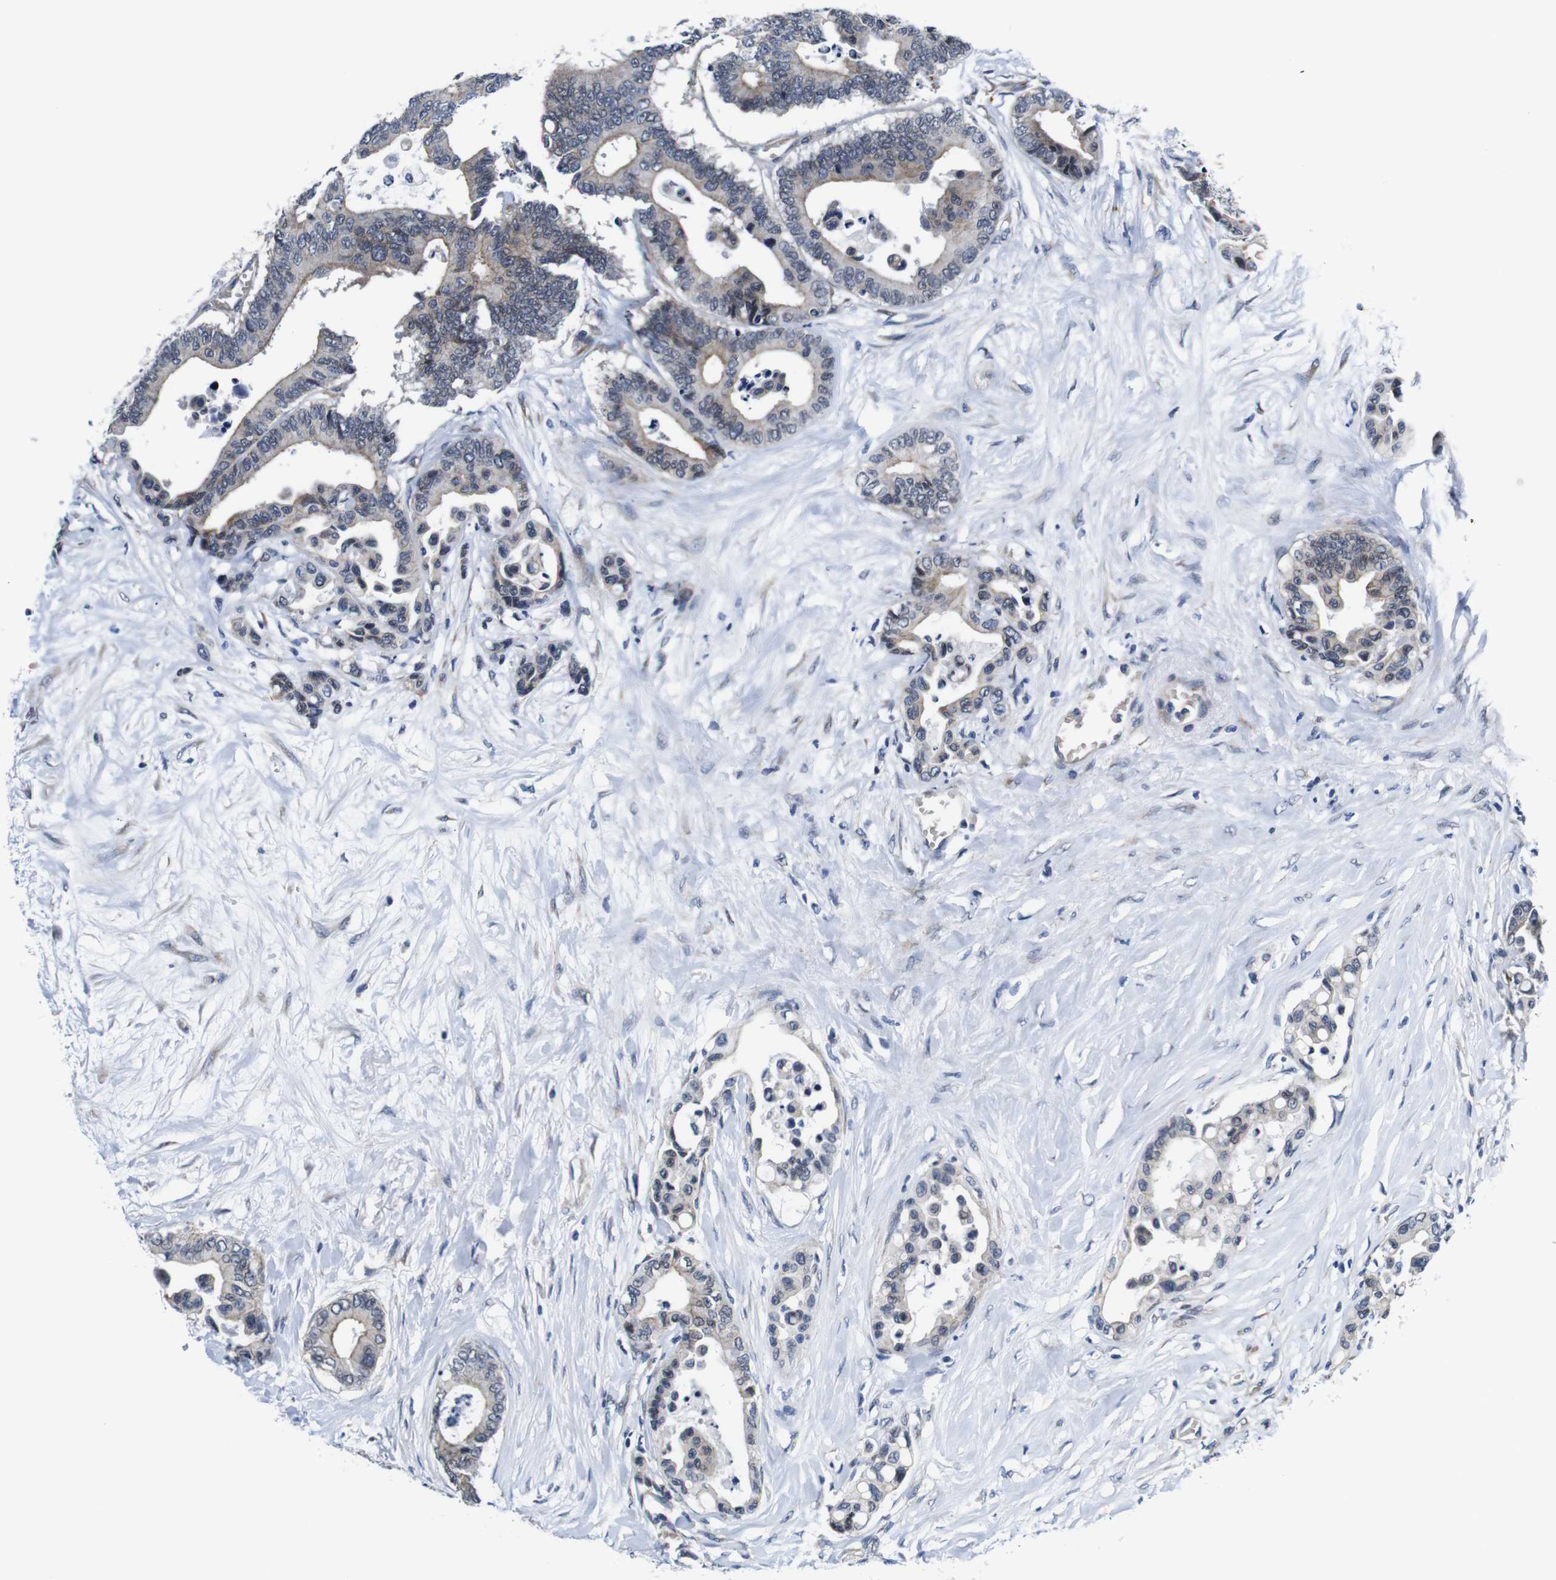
{"staining": {"intensity": "moderate", "quantity": "<25%", "location": "cytoplasmic/membranous"}, "tissue": "colorectal cancer", "cell_type": "Tumor cells", "image_type": "cancer", "snomed": [{"axis": "morphology", "description": "Normal tissue, NOS"}, {"axis": "morphology", "description": "Adenocarcinoma, NOS"}, {"axis": "topography", "description": "Colon"}], "caption": "Protein staining of colorectal cancer tissue shows moderate cytoplasmic/membranous expression in about <25% of tumor cells.", "gene": "SOCS3", "patient": {"sex": "male", "age": 82}}